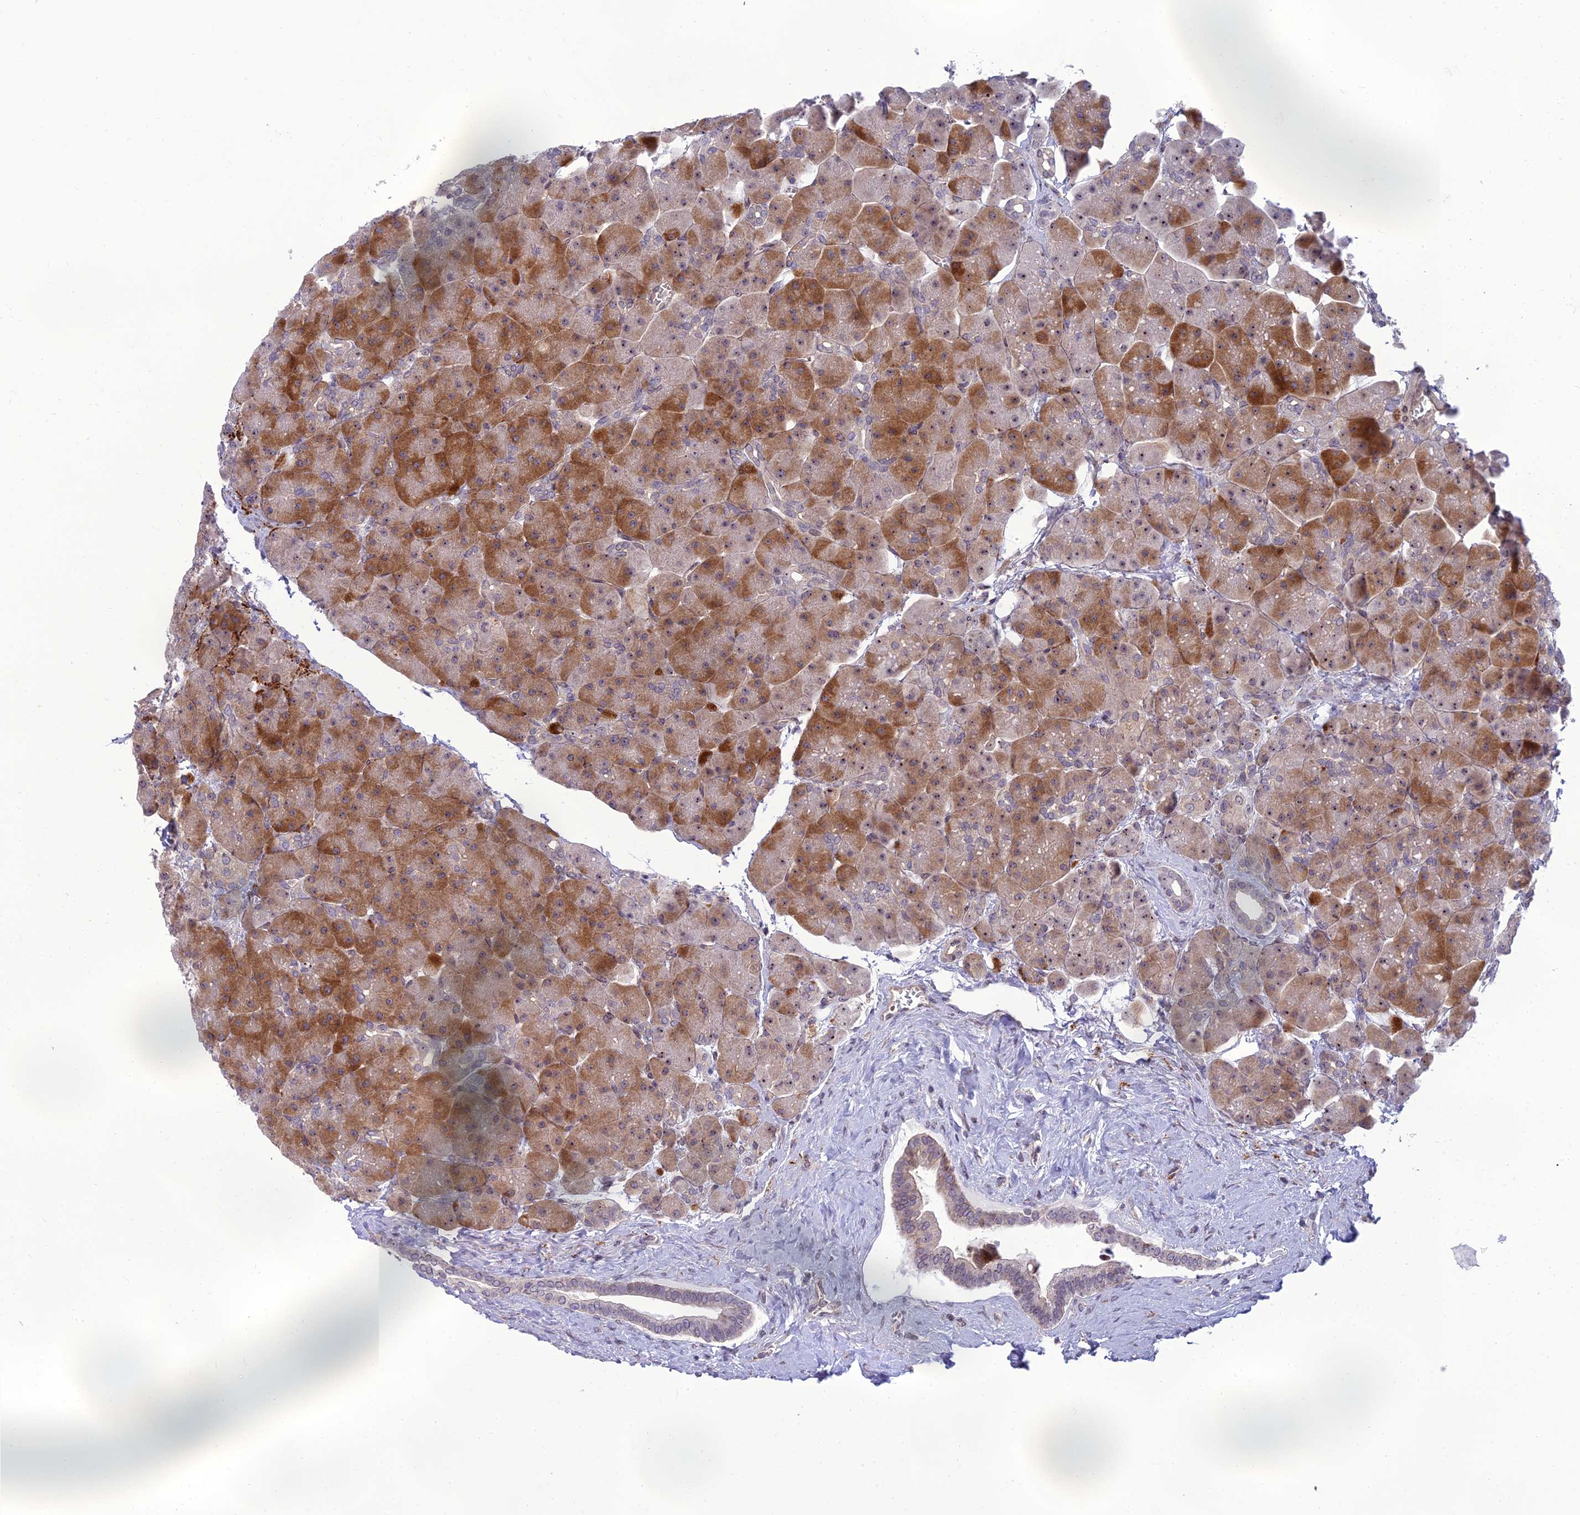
{"staining": {"intensity": "strong", "quantity": "<25%", "location": "cytoplasmic/membranous"}, "tissue": "pancreas", "cell_type": "Exocrine glandular cells", "image_type": "normal", "snomed": [{"axis": "morphology", "description": "Normal tissue, NOS"}, {"axis": "topography", "description": "Pancreas"}], "caption": "Exocrine glandular cells reveal medium levels of strong cytoplasmic/membranous expression in approximately <25% of cells in unremarkable human pancreas. The staining was performed using DAB (3,3'-diaminobenzidine), with brown indicating positive protein expression. Nuclei are stained blue with hematoxylin.", "gene": "DTX2", "patient": {"sex": "male", "age": 66}}